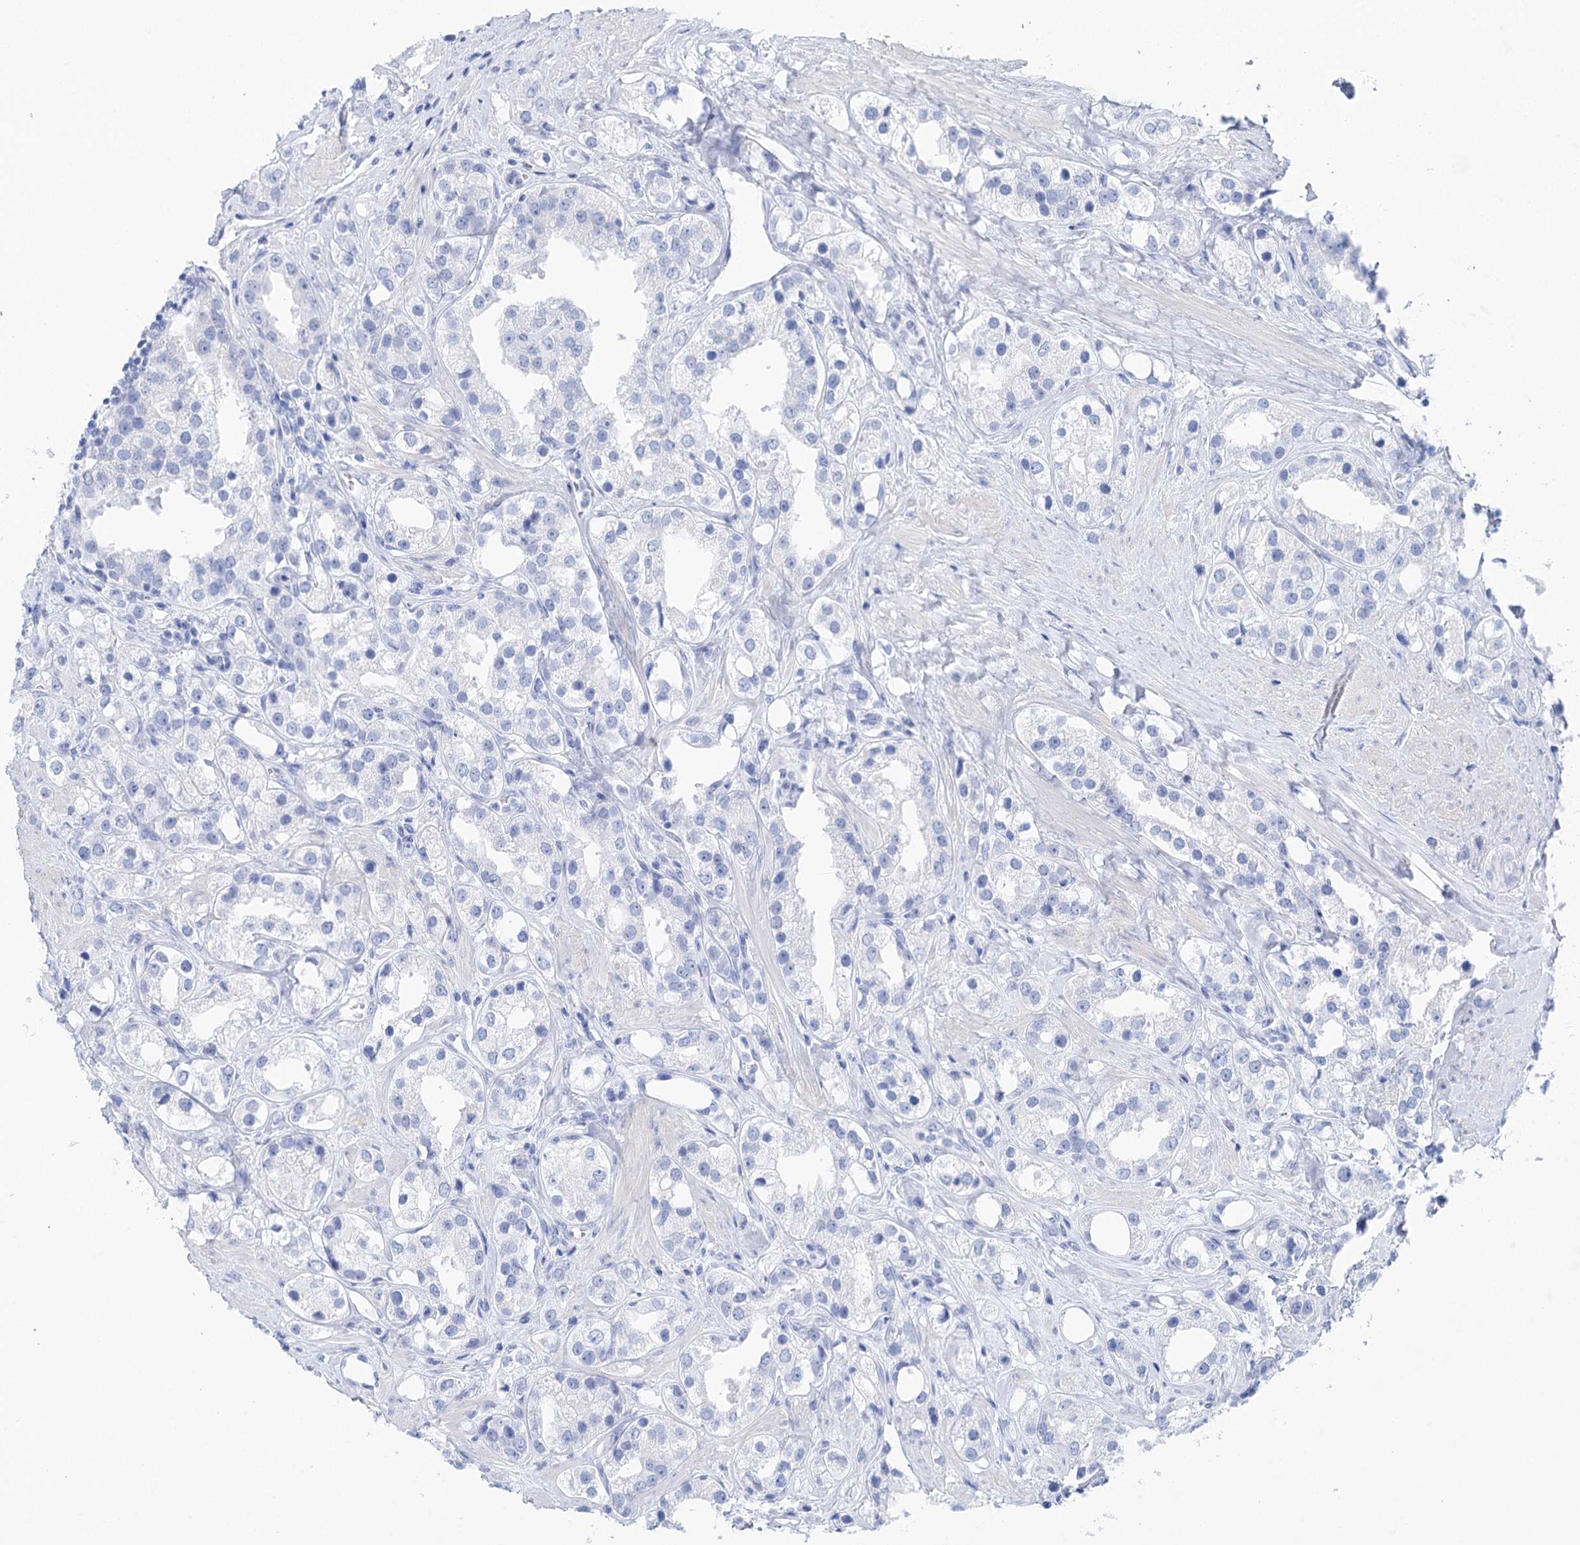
{"staining": {"intensity": "negative", "quantity": "none", "location": "none"}, "tissue": "prostate cancer", "cell_type": "Tumor cells", "image_type": "cancer", "snomed": [{"axis": "morphology", "description": "Adenocarcinoma, NOS"}, {"axis": "topography", "description": "Prostate"}], "caption": "This photomicrograph is of prostate cancer (adenocarcinoma) stained with IHC to label a protein in brown with the nuclei are counter-stained blue. There is no staining in tumor cells. Nuclei are stained in blue.", "gene": "LALBA", "patient": {"sex": "male", "age": 79}}